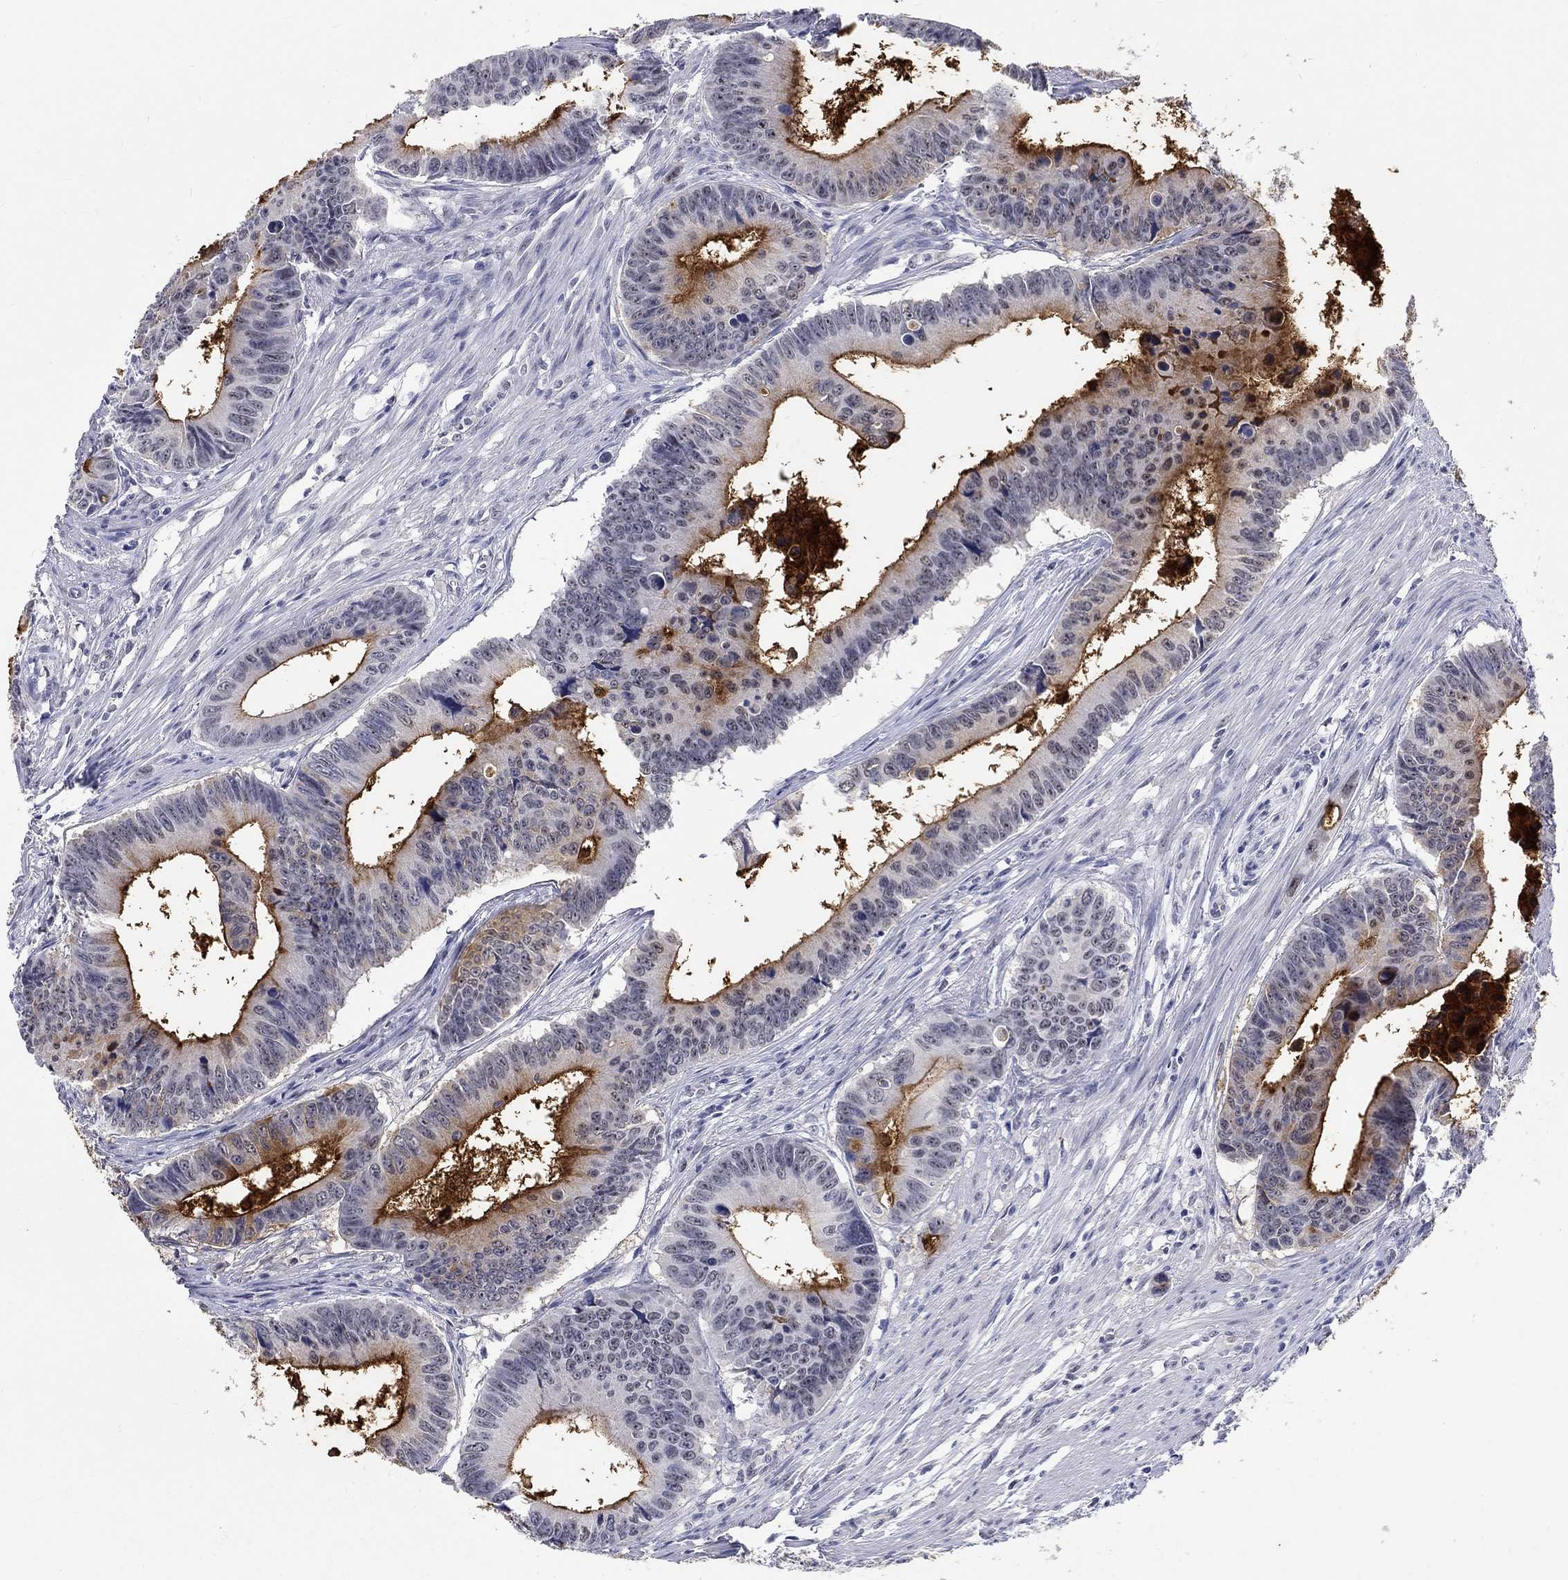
{"staining": {"intensity": "strong", "quantity": "<25%", "location": "cytoplasmic/membranous"}, "tissue": "colorectal cancer", "cell_type": "Tumor cells", "image_type": "cancer", "snomed": [{"axis": "morphology", "description": "Adenocarcinoma, NOS"}, {"axis": "topography", "description": "Colon"}], "caption": "The immunohistochemical stain labels strong cytoplasmic/membranous staining in tumor cells of colorectal cancer tissue.", "gene": "GRIN1", "patient": {"sex": "female", "age": 87}}